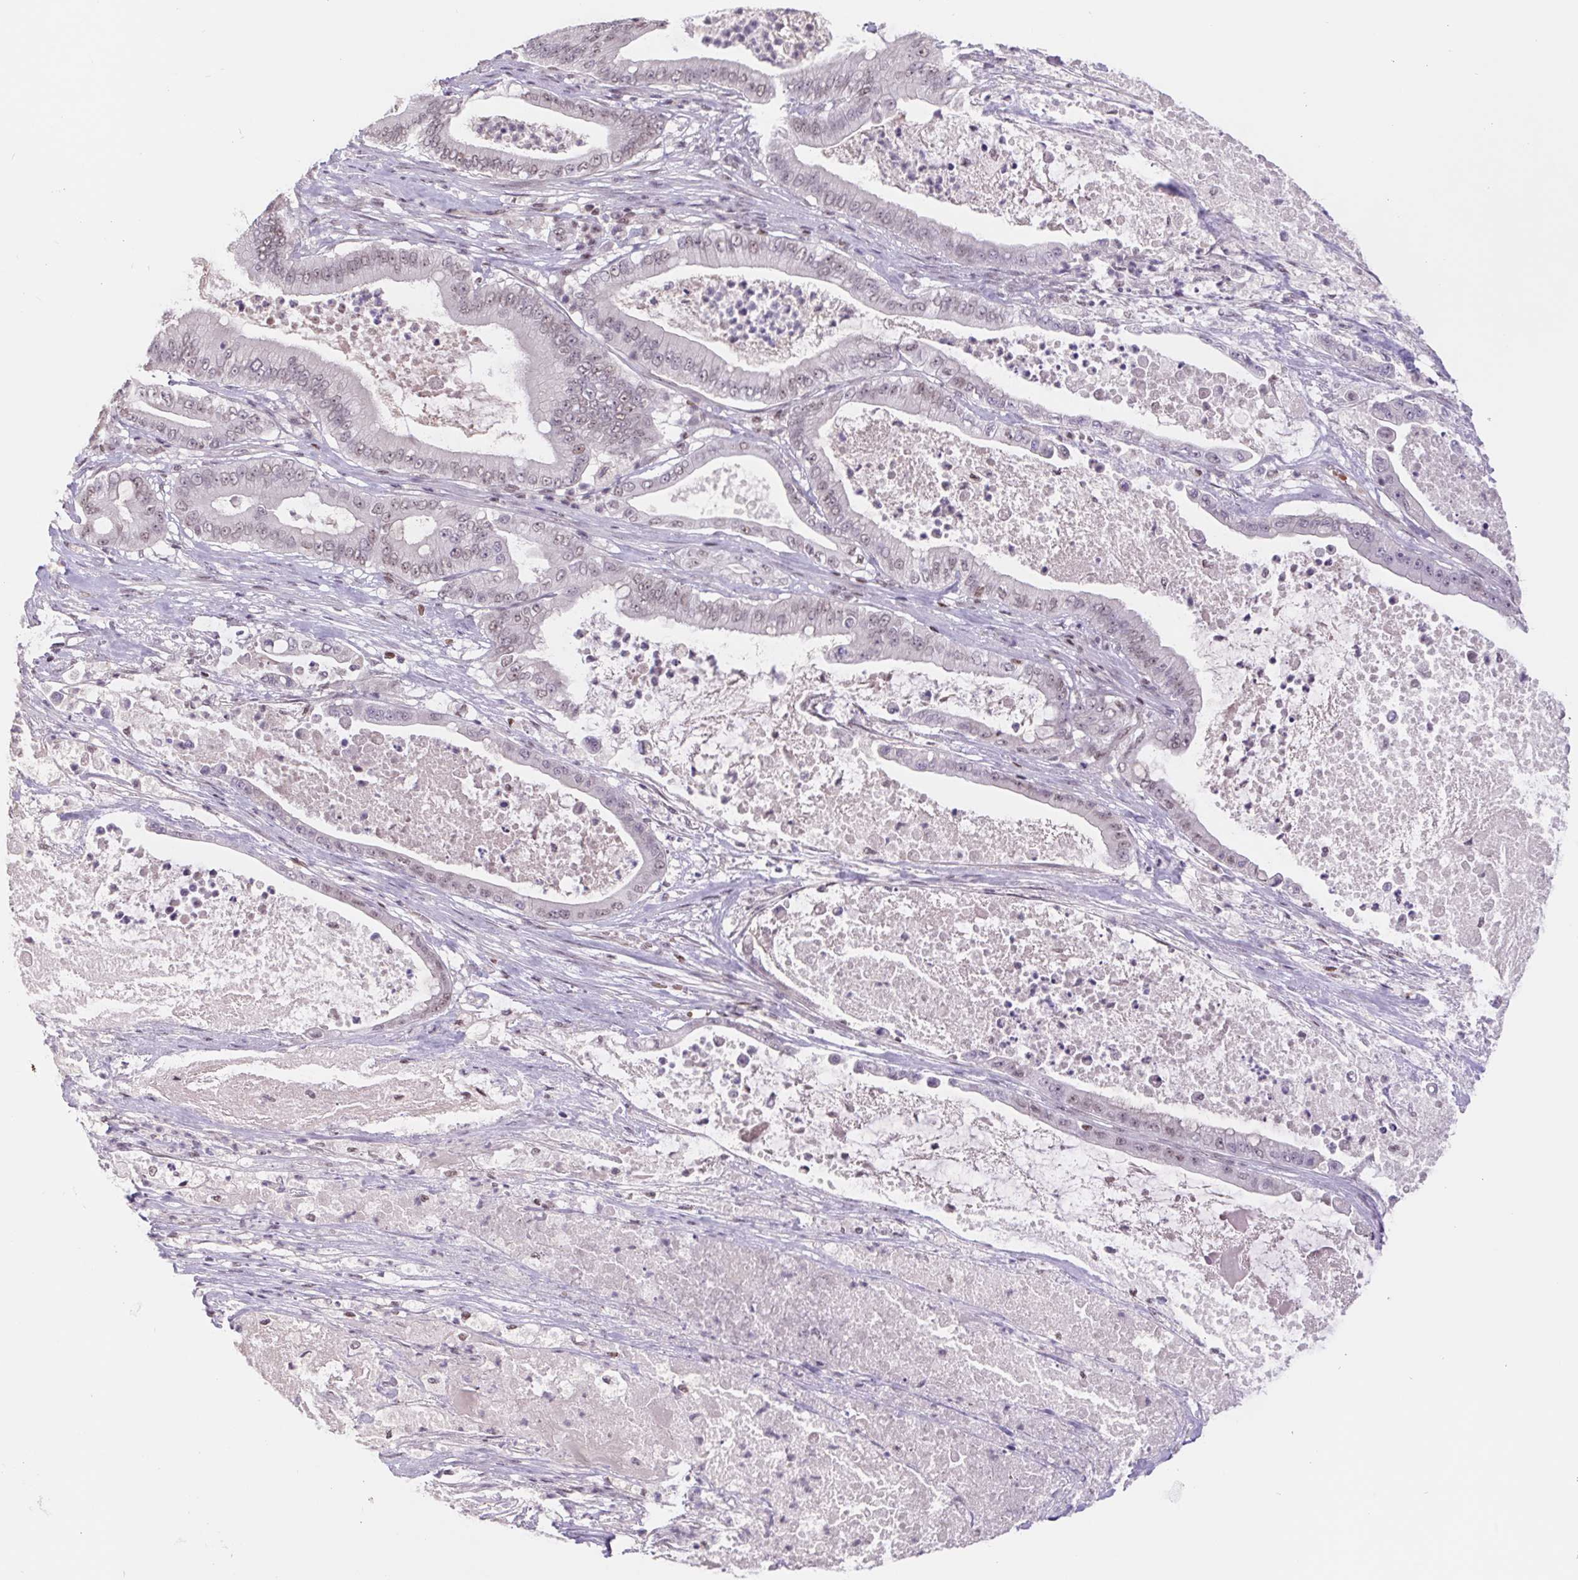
{"staining": {"intensity": "weak", "quantity": "25%-75%", "location": "nuclear"}, "tissue": "pancreatic cancer", "cell_type": "Tumor cells", "image_type": "cancer", "snomed": [{"axis": "morphology", "description": "Adenocarcinoma, NOS"}, {"axis": "topography", "description": "Pancreas"}], "caption": "An immunohistochemistry histopathology image of neoplastic tissue is shown. Protein staining in brown shows weak nuclear positivity in pancreatic cancer within tumor cells.", "gene": "TRERF1", "patient": {"sex": "male", "age": 71}}